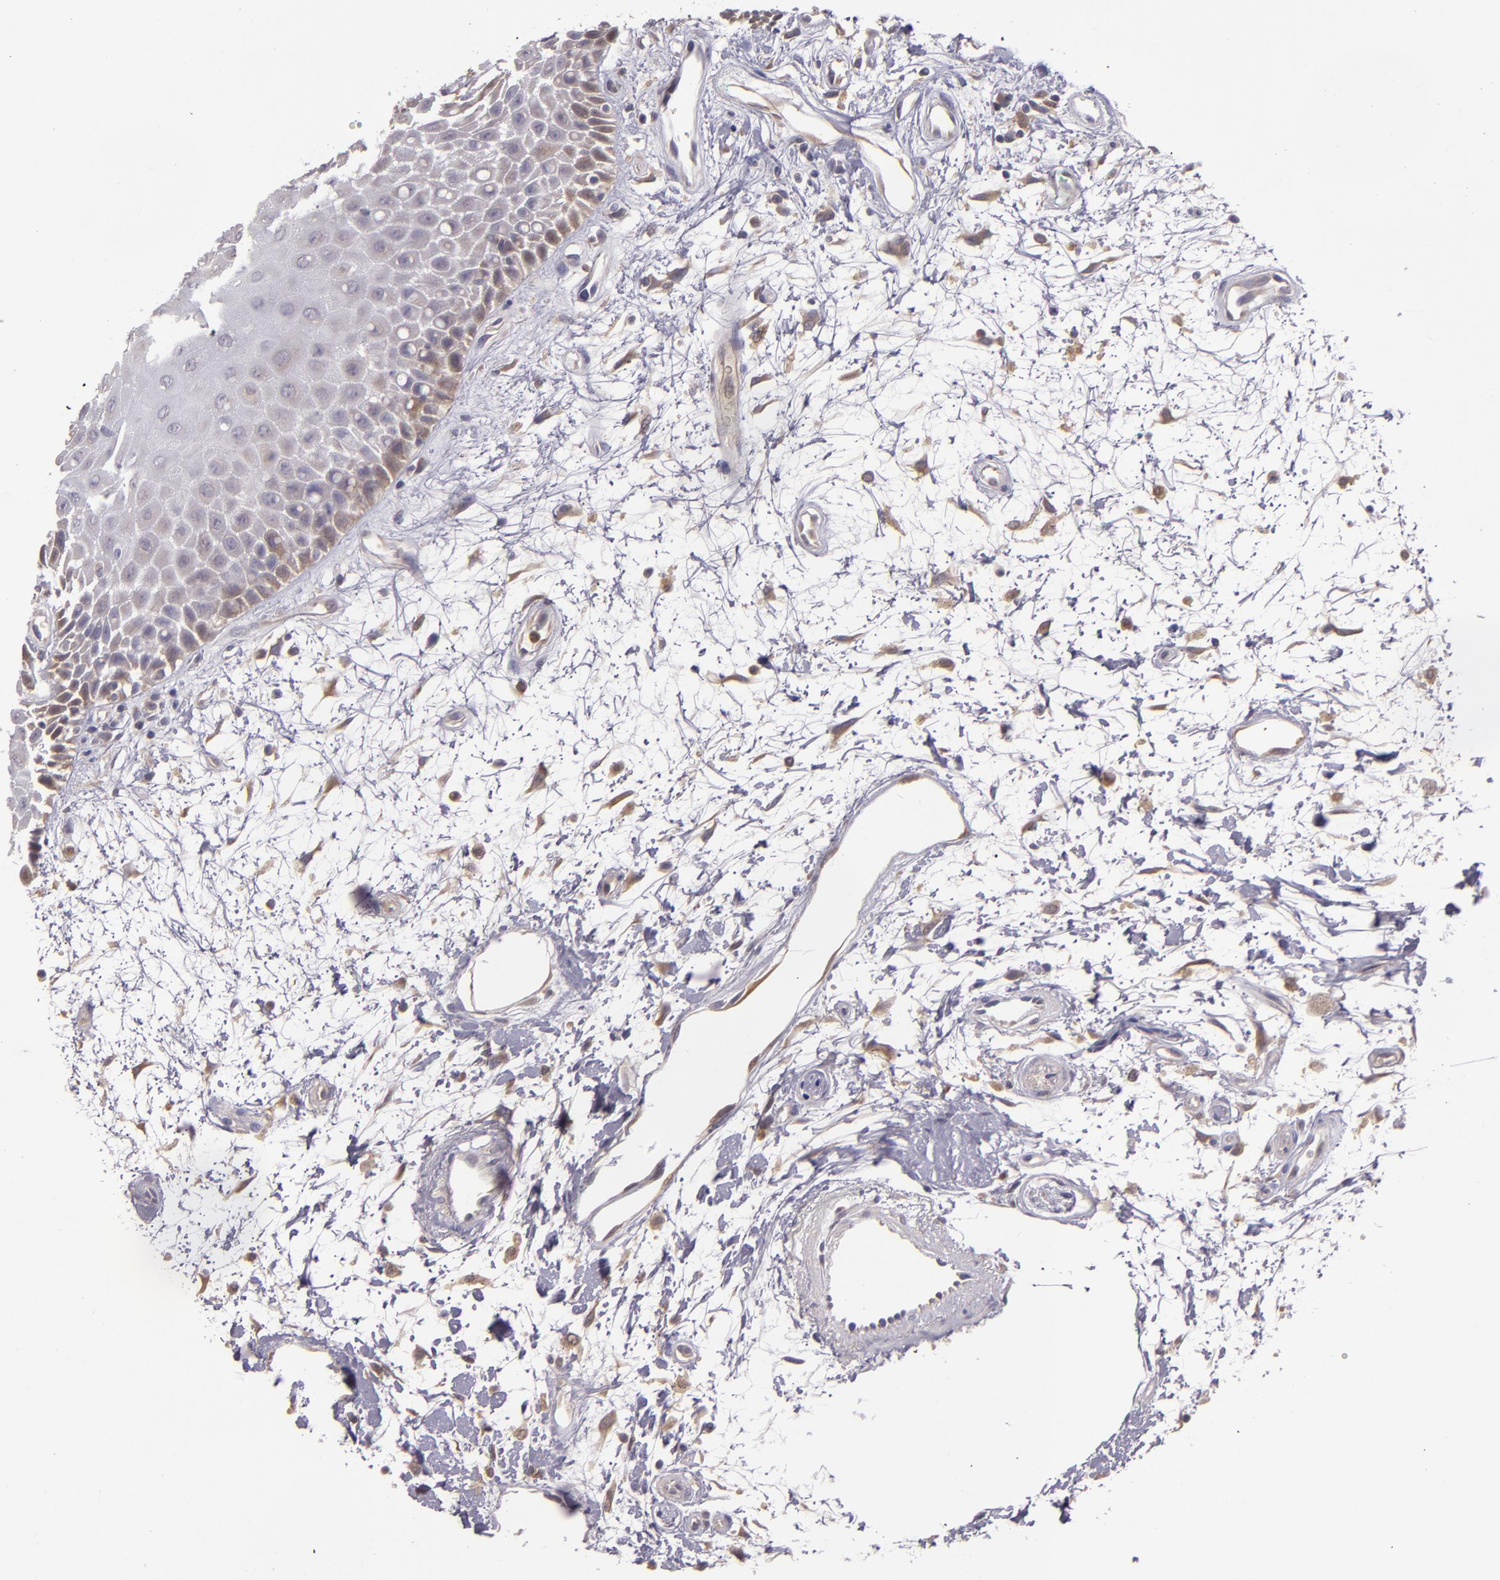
{"staining": {"intensity": "moderate", "quantity": "<25%", "location": "cytoplasmic/membranous"}, "tissue": "oral mucosa", "cell_type": "Squamous epithelial cells", "image_type": "normal", "snomed": [{"axis": "morphology", "description": "Normal tissue, NOS"}, {"axis": "morphology", "description": "Squamous cell carcinoma, NOS"}, {"axis": "topography", "description": "Skeletal muscle"}, {"axis": "topography", "description": "Oral tissue"}, {"axis": "topography", "description": "Head-Neck"}], "caption": "Immunohistochemistry (IHC) micrograph of benign human oral mucosa stained for a protein (brown), which reveals low levels of moderate cytoplasmic/membranous positivity in approximately <25% of squamous epithelial cells.", "gene": "FHIT", "patient": {"sex": "female", "age": 84}}